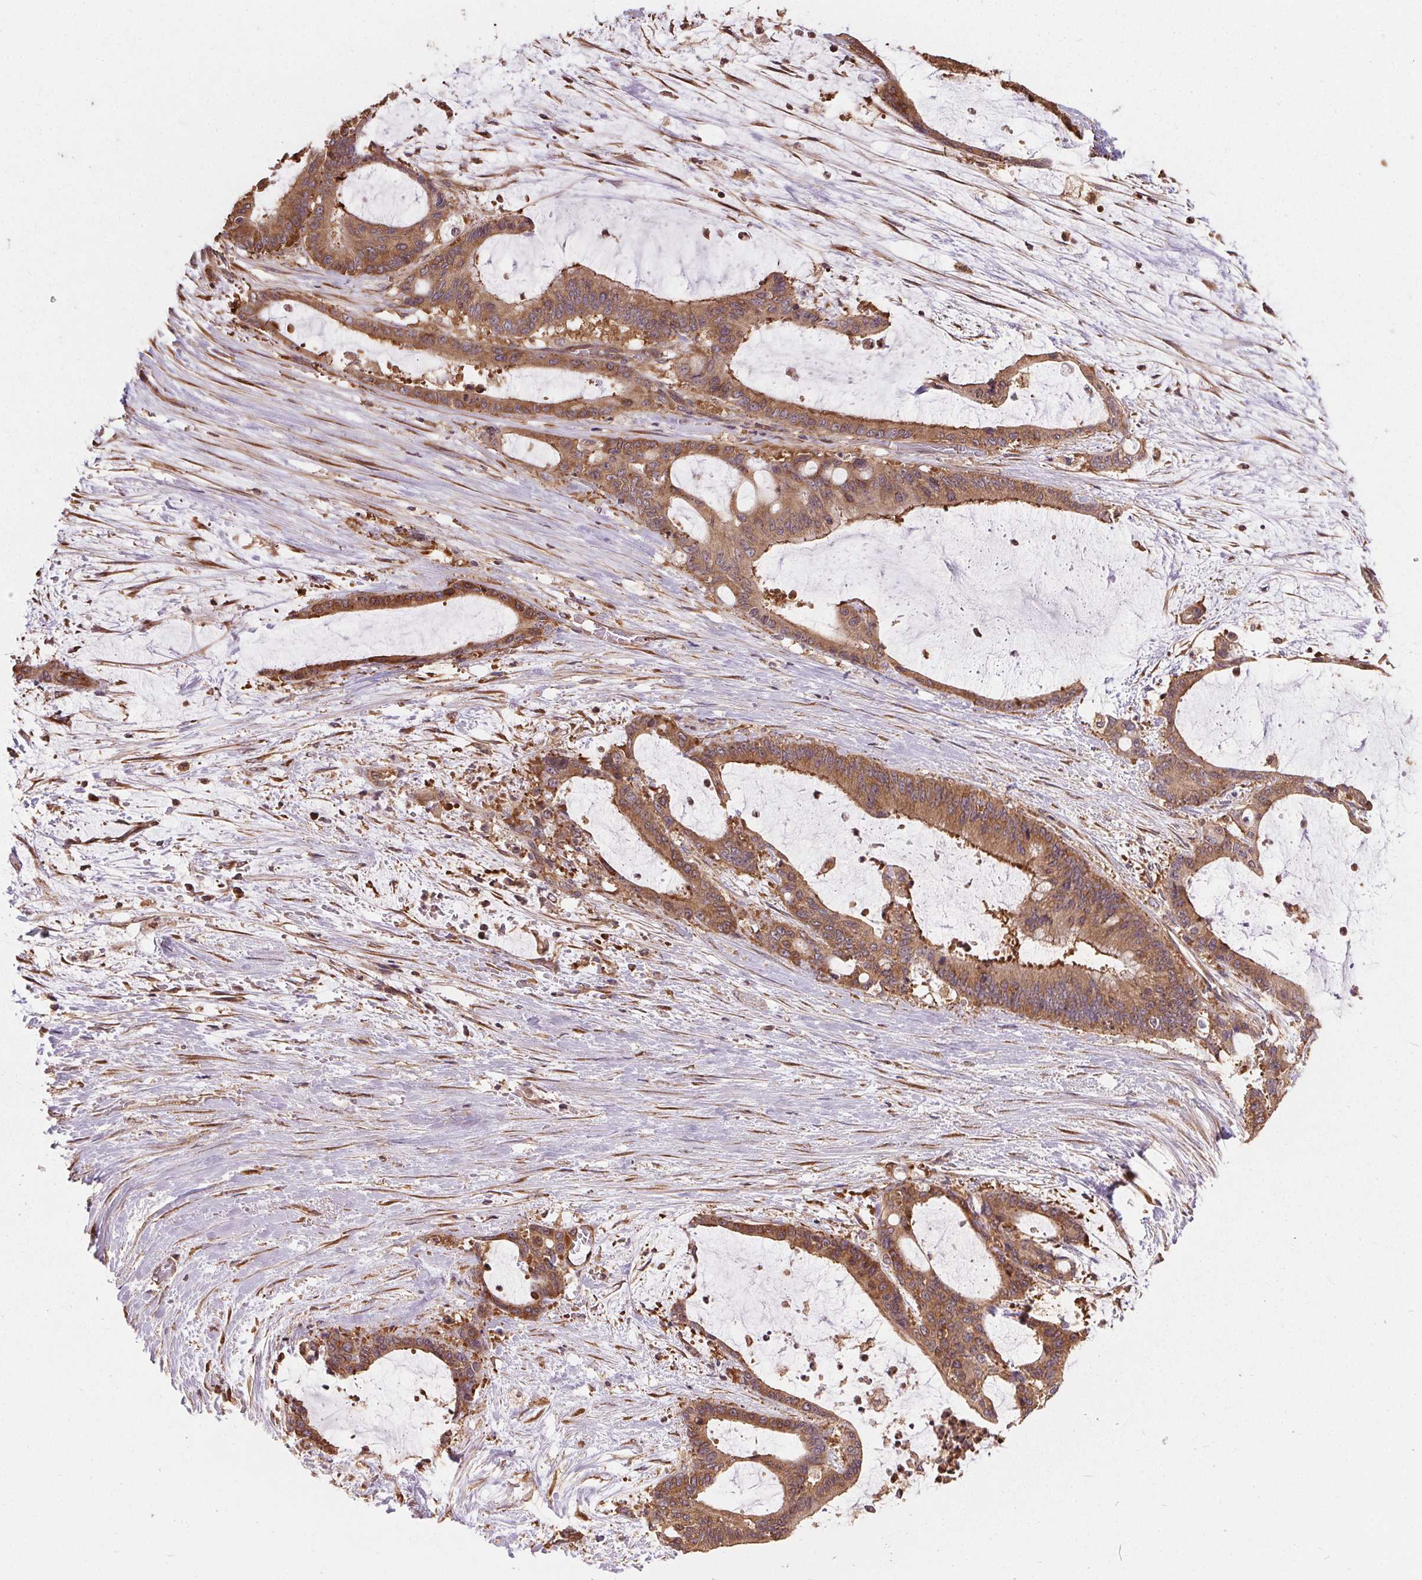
{"staining": {"intensity": "strong", "quantity": ">75%", "location": "cytoplasmic/membranous"}, "tissue": "liver cancer", "cell_type": "Tumor cells", "image_type": "cancer", "snomed": [{"axis": "morphology", "description": "Normal tissue, NOS"}, {"axis": "morphology", "description": "Cholangiocarcinoma"}, {"axis": "topography", "description": "Liver"}, {"axis": "topography", "description": "Peripheral nerve tissue"}], "caption": "IHC (DAB (3,3'-diaminobenzidine)) staining of human cholangiocarcinoma (liver) demonstrates strong cytoplasmic/membranous protein expression in about >75% of tumor cells.", "gene": "EIF2S1", "patient": {"sex": "female", "age": 73}}